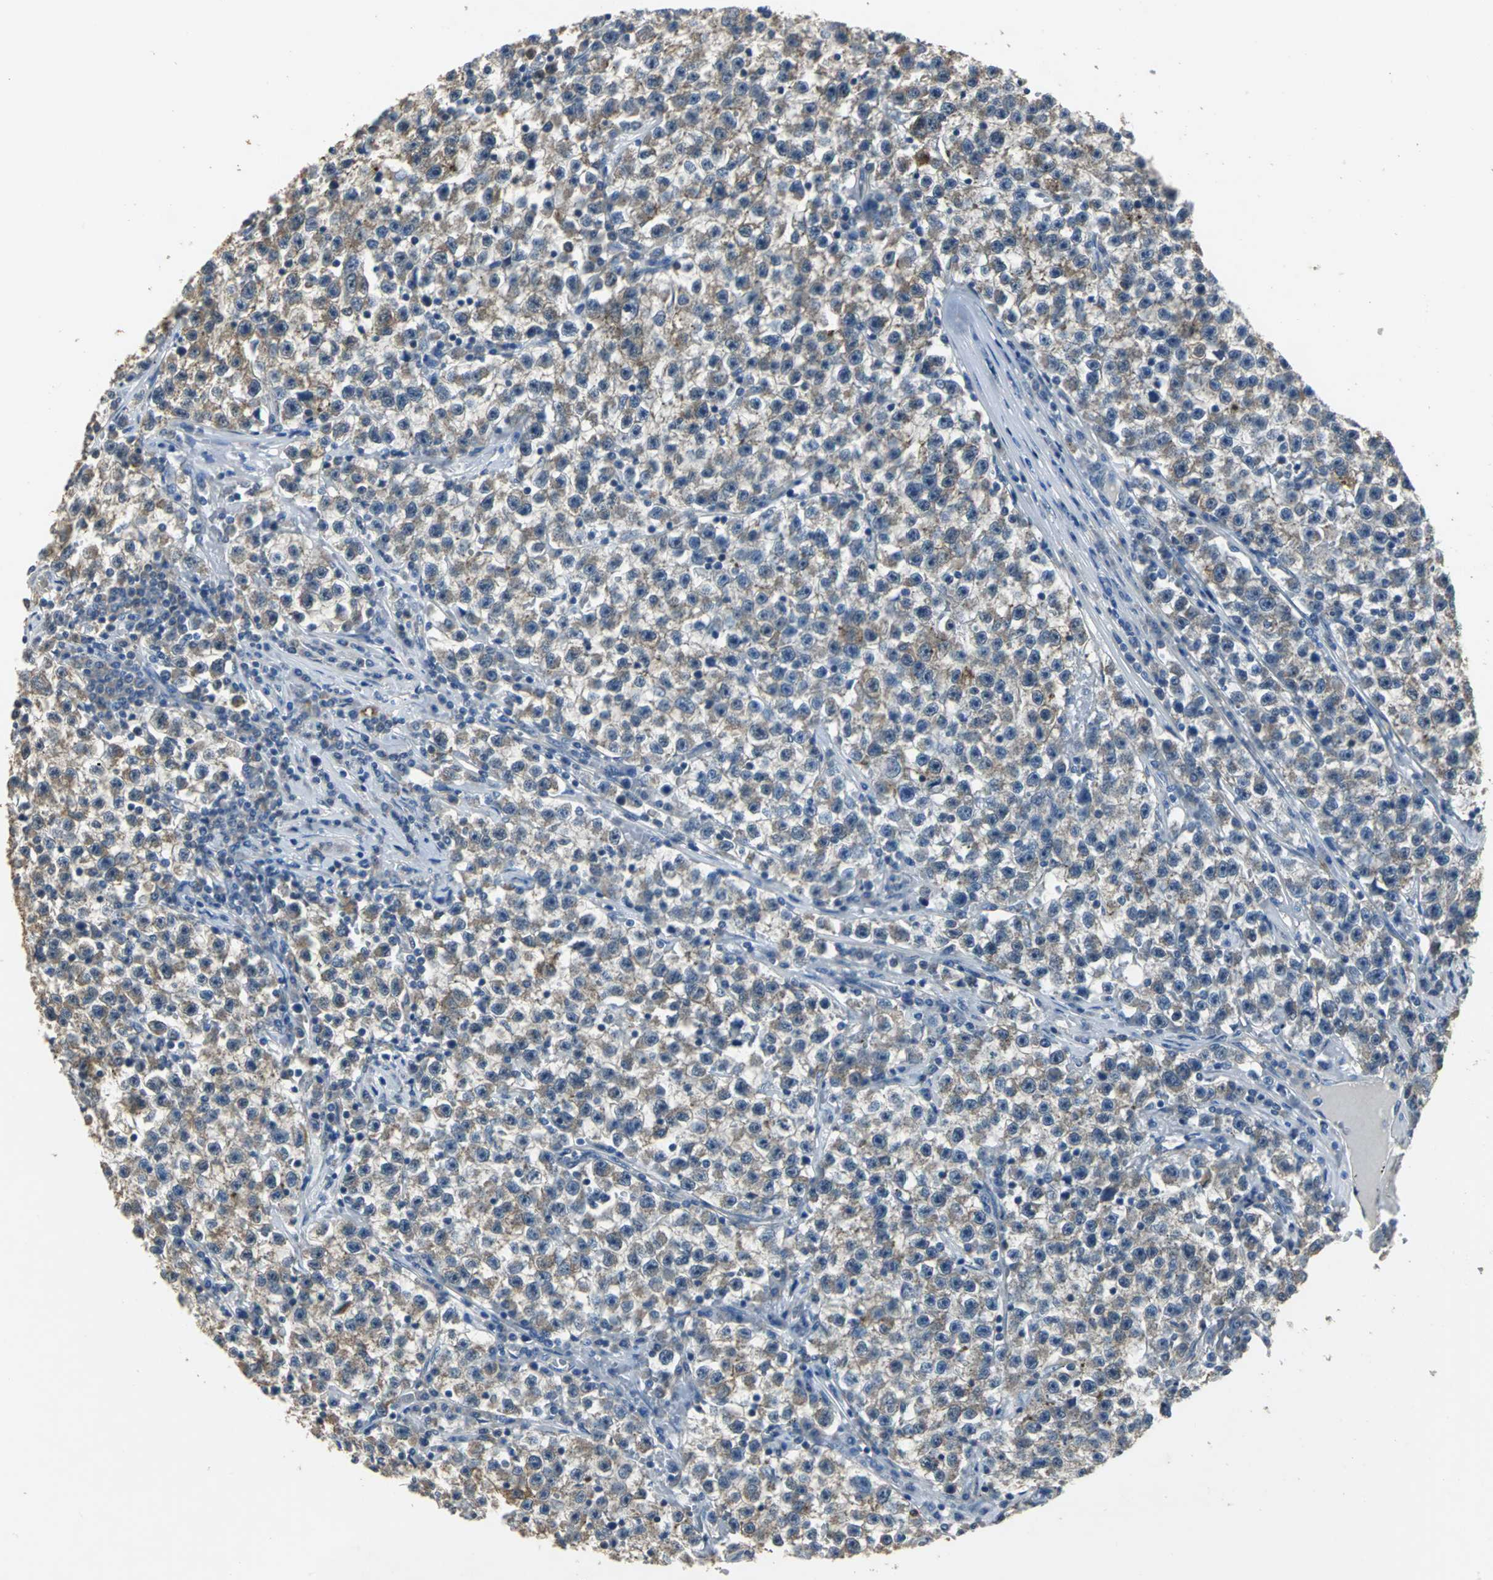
{"staining": {"intensity": "moderate", "quantity": ">75%", "location": "cytoplasmic/membranous"}, "tissue": "testis cancer", "cell_type": "Tumor cells", "image_type": "cancer", "snomed": [{"axis": "morphology", "description": "Seminoma, NOS"}, {"axis": "topography", "description": "Testis"}], "caption": "The image demonstrates a brown stain indicating the presence of a protein in the cytoplasmic/membranous of tumor cells in testis seminoma. (Stains: DAB (3,3'-diaminobenzidine) in brown, nuclei in blue, Microscopy: brightfield microscopy at high magnification).", "gene": "OCLN", "patient": {"sex": "male", "age": 22}}